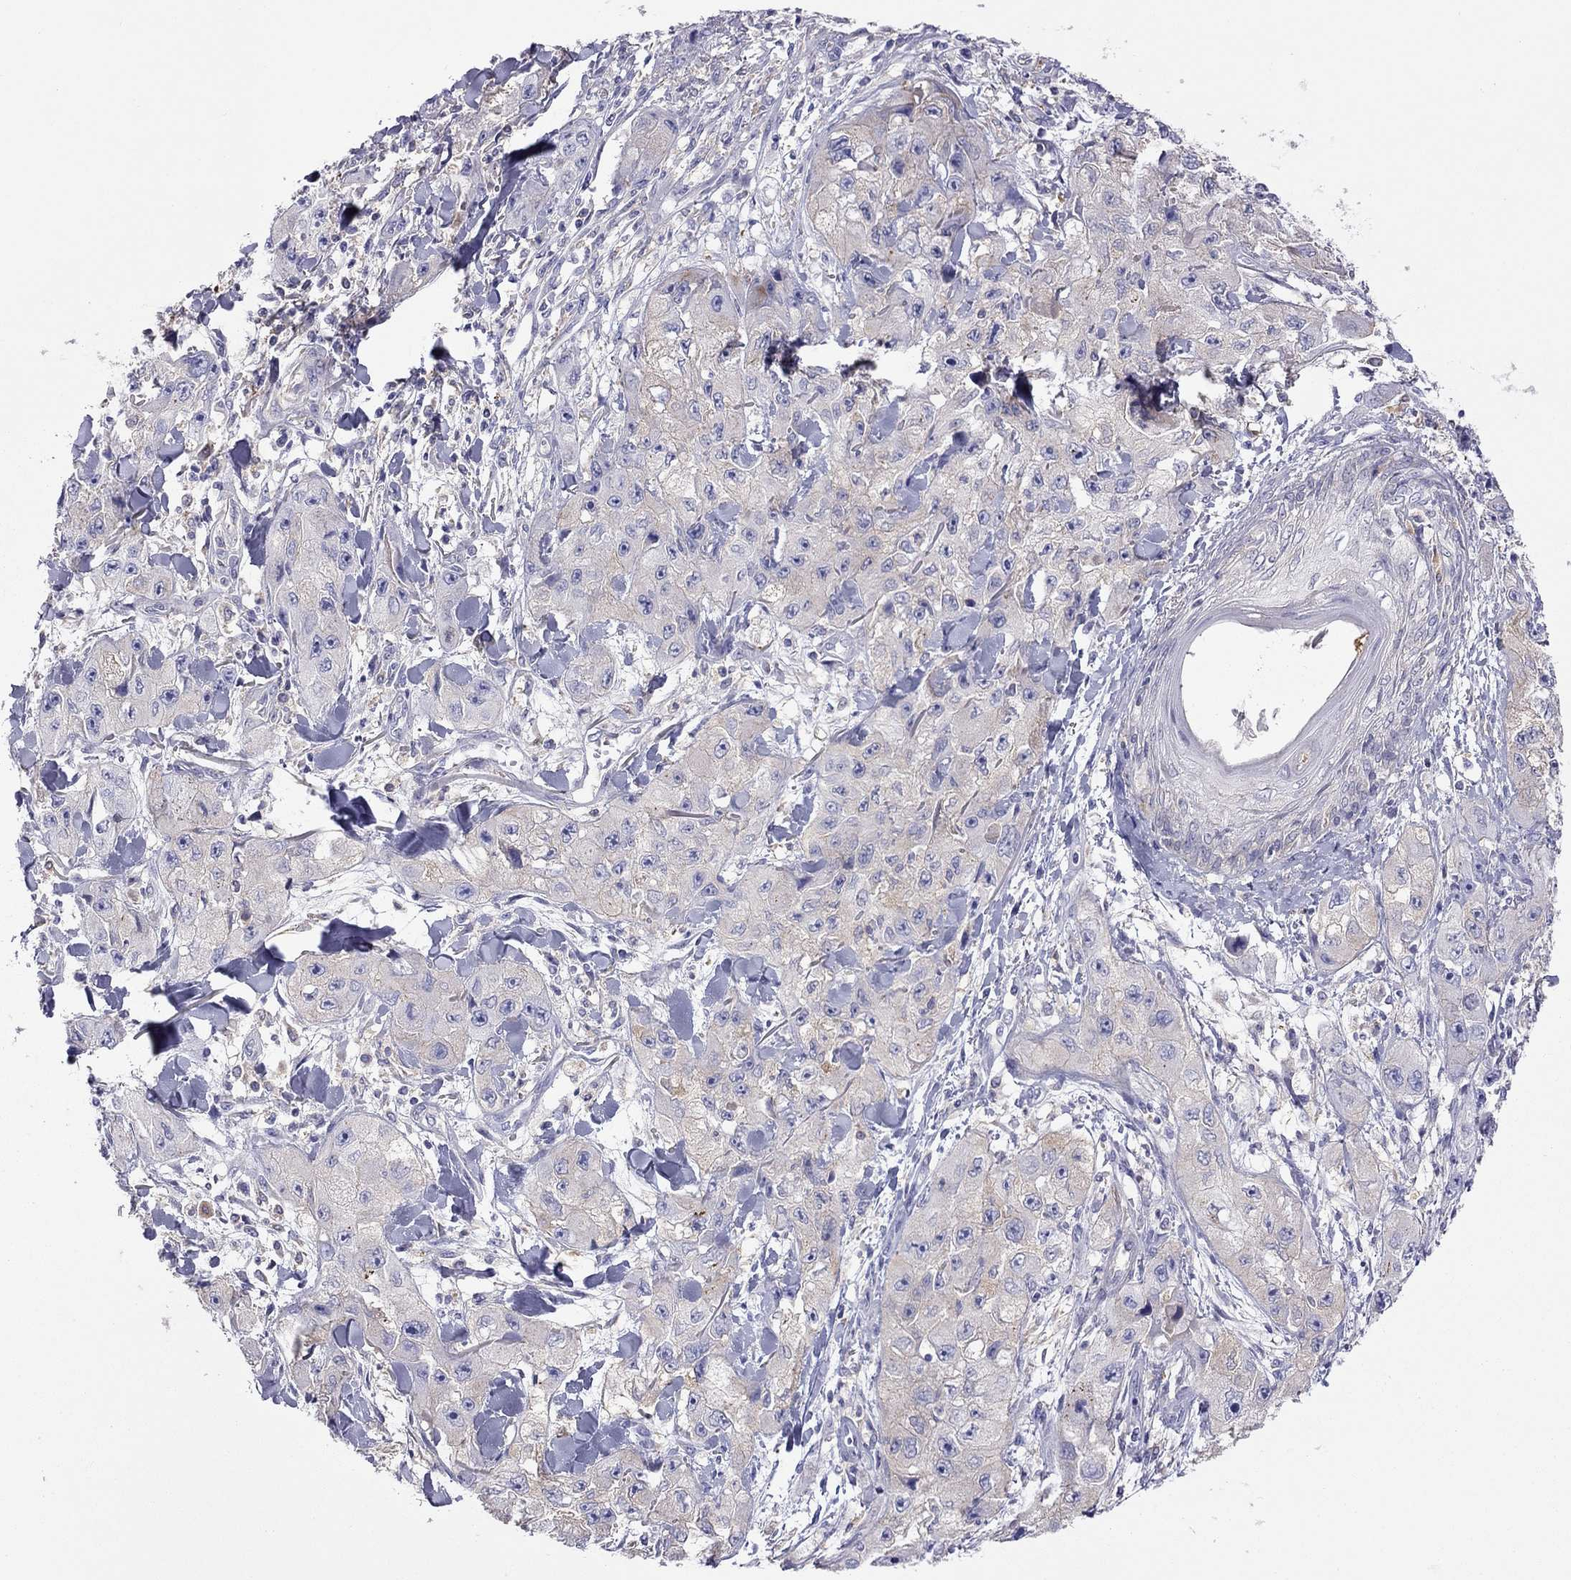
{"staining": {"intensity": "weak", "quantity": "25%-75%", "location": "cytoplasmic/membranous"}, "tissue": "skin cancer", "cell_type": "Tumor cells", "image_type": "cancer", "snomed": [{"axis": "morphology", "description": "Squamous cell carcinoma, NOS"}, {"axis": "topography", "description": "Skin"}, {"axis": "topography", "description": "Subcutis"}], "caption": "IHC (DAB) staining of human skin cancer (squamous cell carcinoma) displays weak cytoplasmic/membranous protein expression in approximately 25%-75% of tumor cells.", "gene": "ALOX15B", "patient": {"sex": "male", "age": 73}}